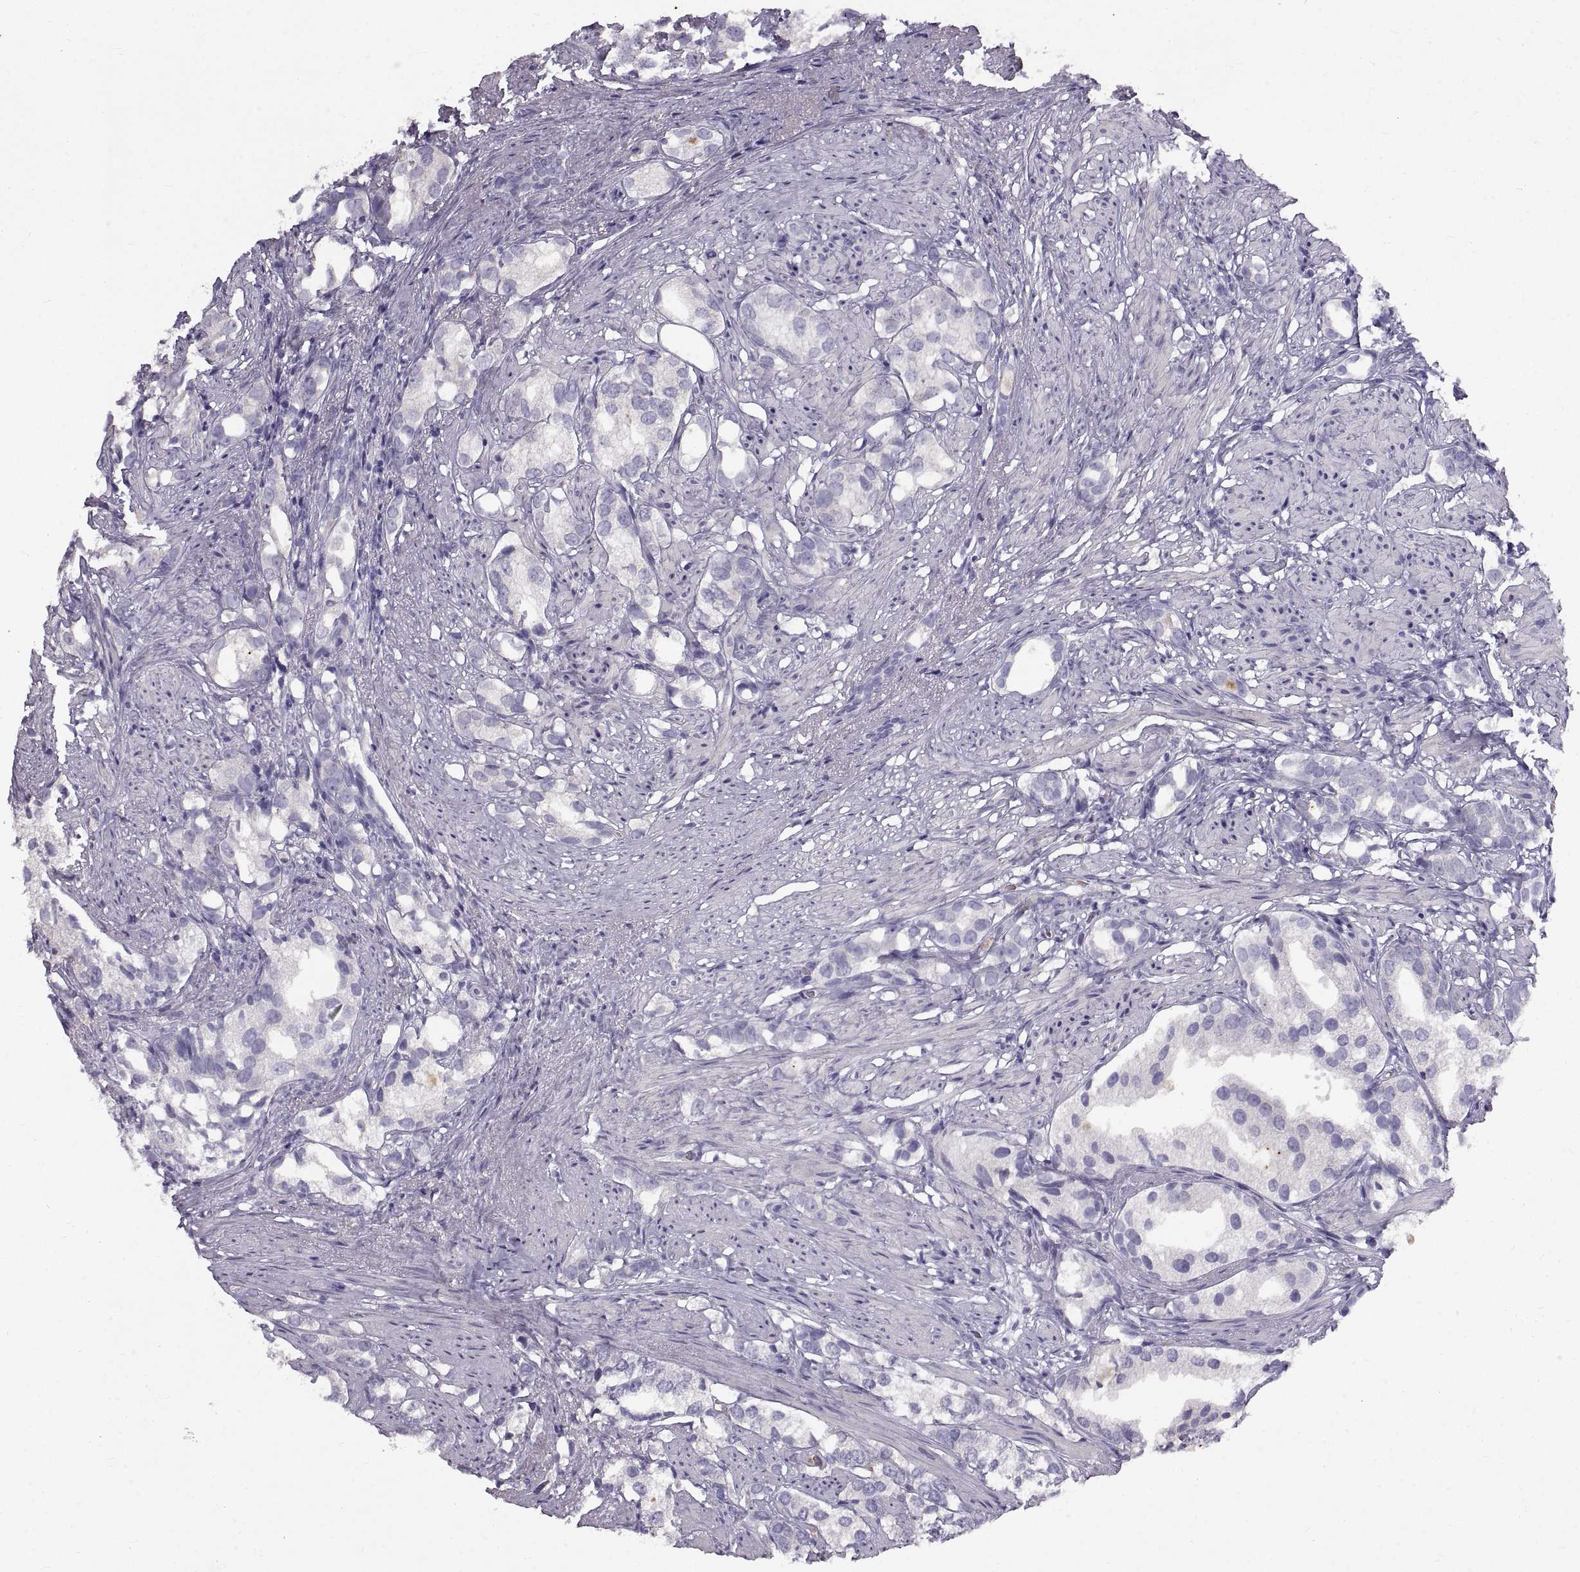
{"staining": {"intensity": "negative", "quantity": "none", "location": "none"}, "tissue": "prostate cancer", "cell_type": "Tumor cells", "image_type": "cancer", "snomed": [{"axis": "morphology", "description": "Adenocarcinoma, High grade"}, {"axis": "topography", "description": "Prostate"}], "caption": "This image is of prostate cancer (adenocarcinoma (high-grade)) stained with immunohistochemistry to label a protein in brown with the nuclei are counter-stained blue. There is no expression in tumor cells.", "gene": "ADAM32", "patient": {"sex": "male", "age": 82}}